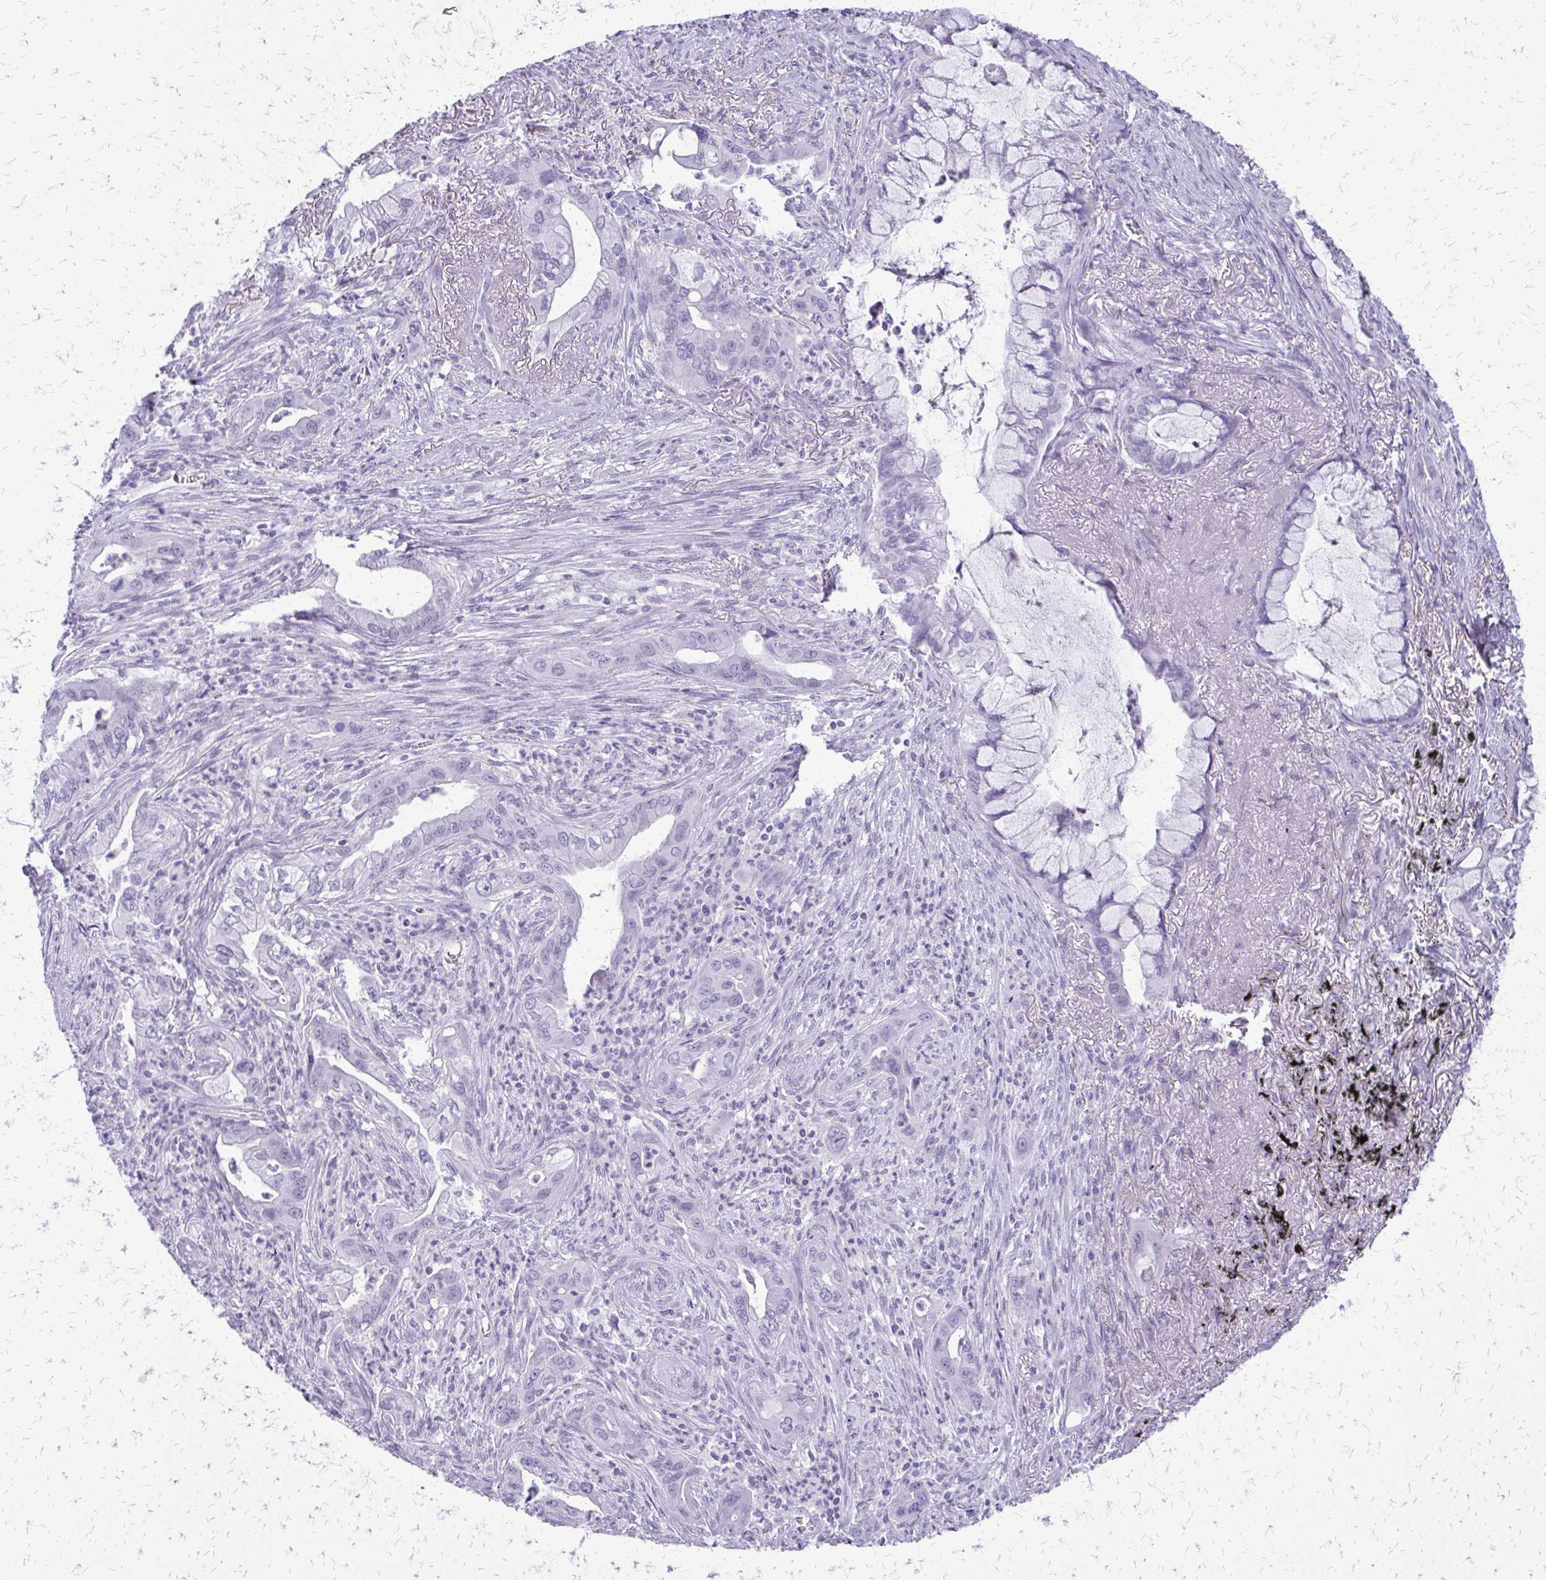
{"staining": {"intensity": "negative", "quantity": "none", "location": "none"}, "tissue": "lung cancer", "cell_type": "Tumor cells", "image_type": "cancer", "snomed": [{"axis": "morphology", "description": "Adenocarcinoma, NOS"}, {"axis": "topography", "description": "Lung"}], "caption": "Photomicrograph shows no protein staining in tumor cells of lung cancer tissue.", "gene": "FAM162B", "patient": {"sex": "male", "age": 65}}